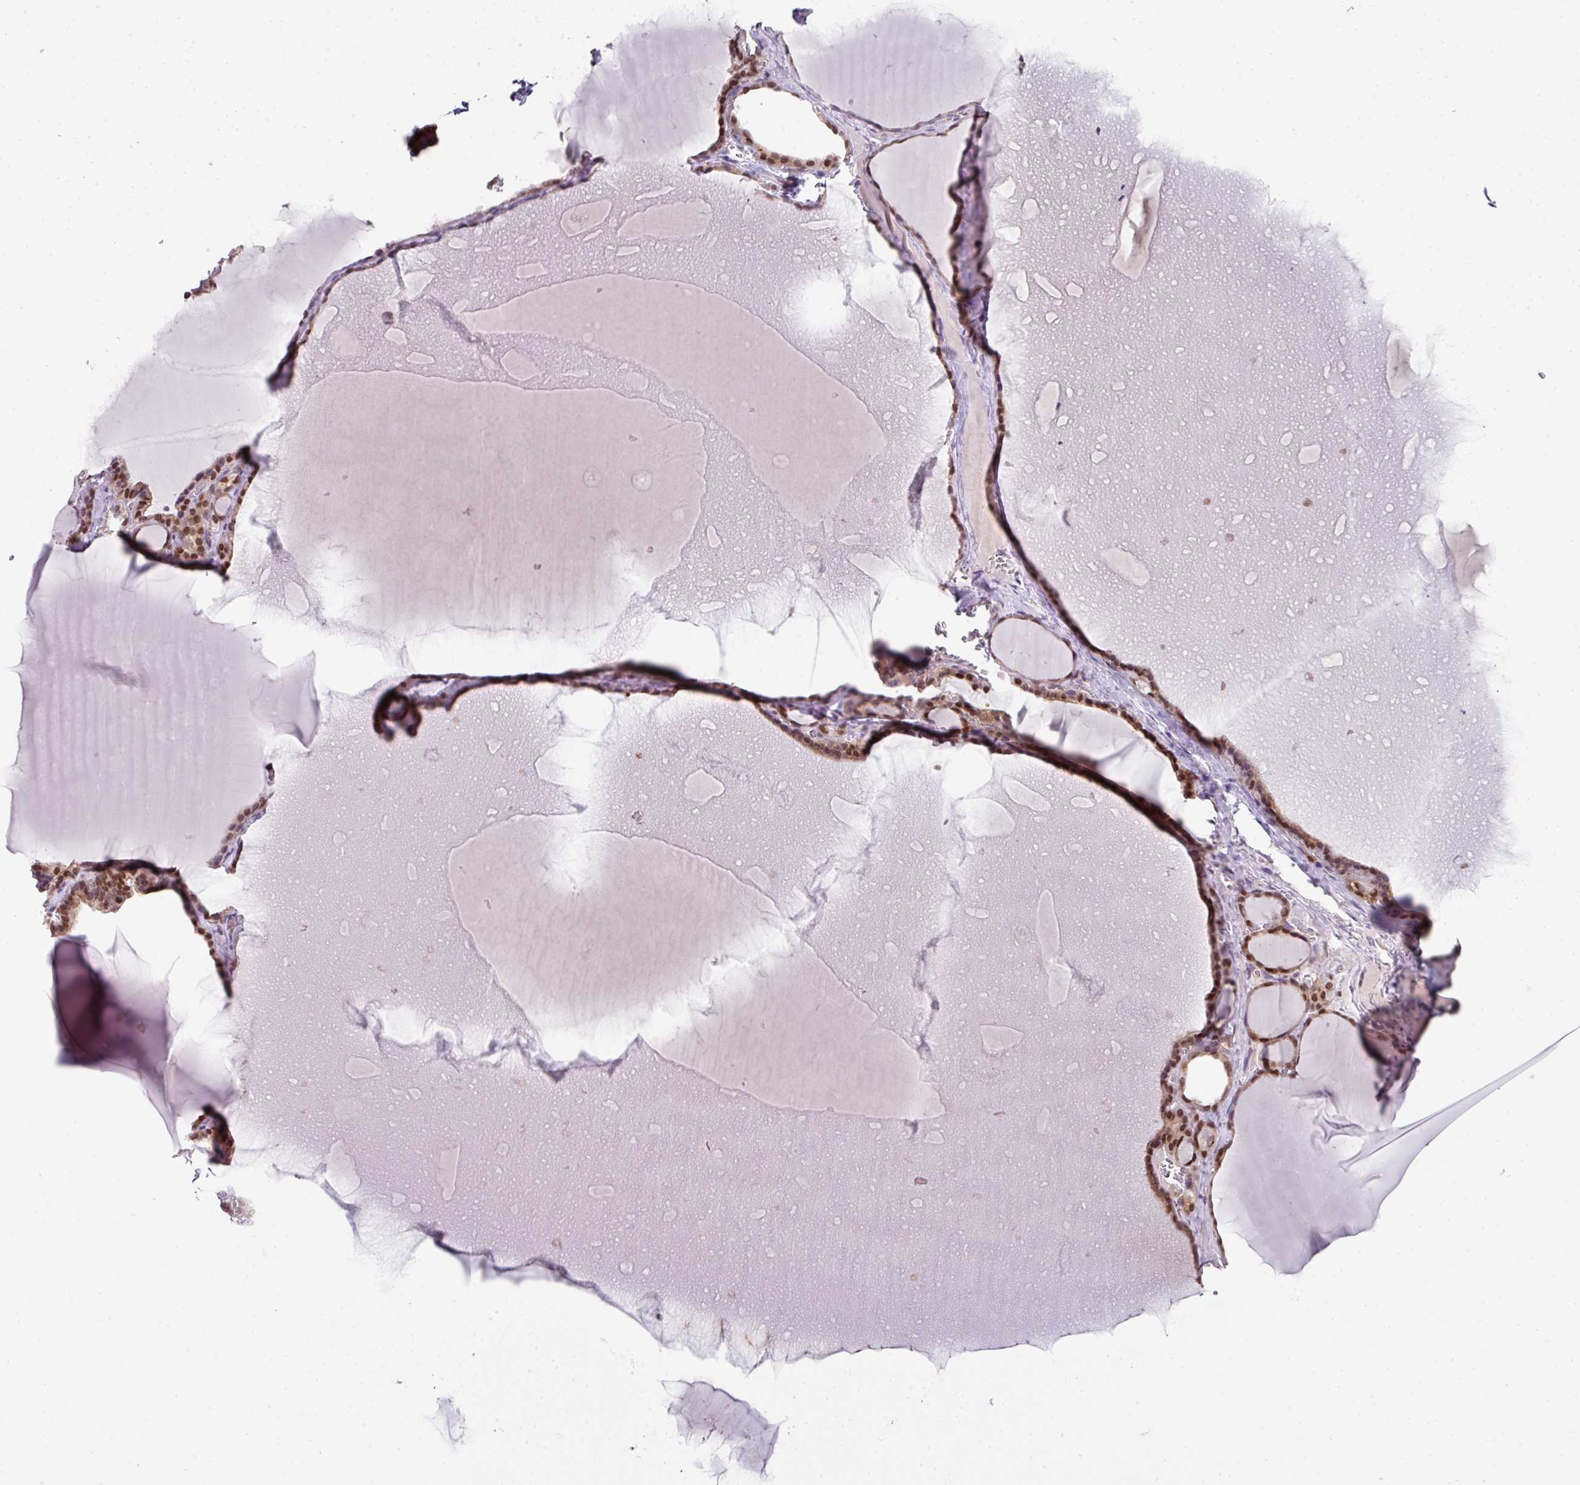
{"staining": {"intensity": "moderate", "quantity": ">75%", "location": "cytoplasmic/membranous,nuclear"}, "tissue": "thyroid gland", "cell_type": "Glandular cells", "image_type": "normal", "snomed": [{"axis": "morphology", "description": "Normal tissue, NOS"}, {"axis": "topography", "description": "Thyroid gland"}], "caption": "The histopathology image exhibits staining of unremarkable thyroid gland, revealing moderate cytoplasmic/membranous,nuclear protein expression (brown color) within glandular cells.", "gene": "ANKRD18A", "patient": {"sex": "female", "age": 49}}